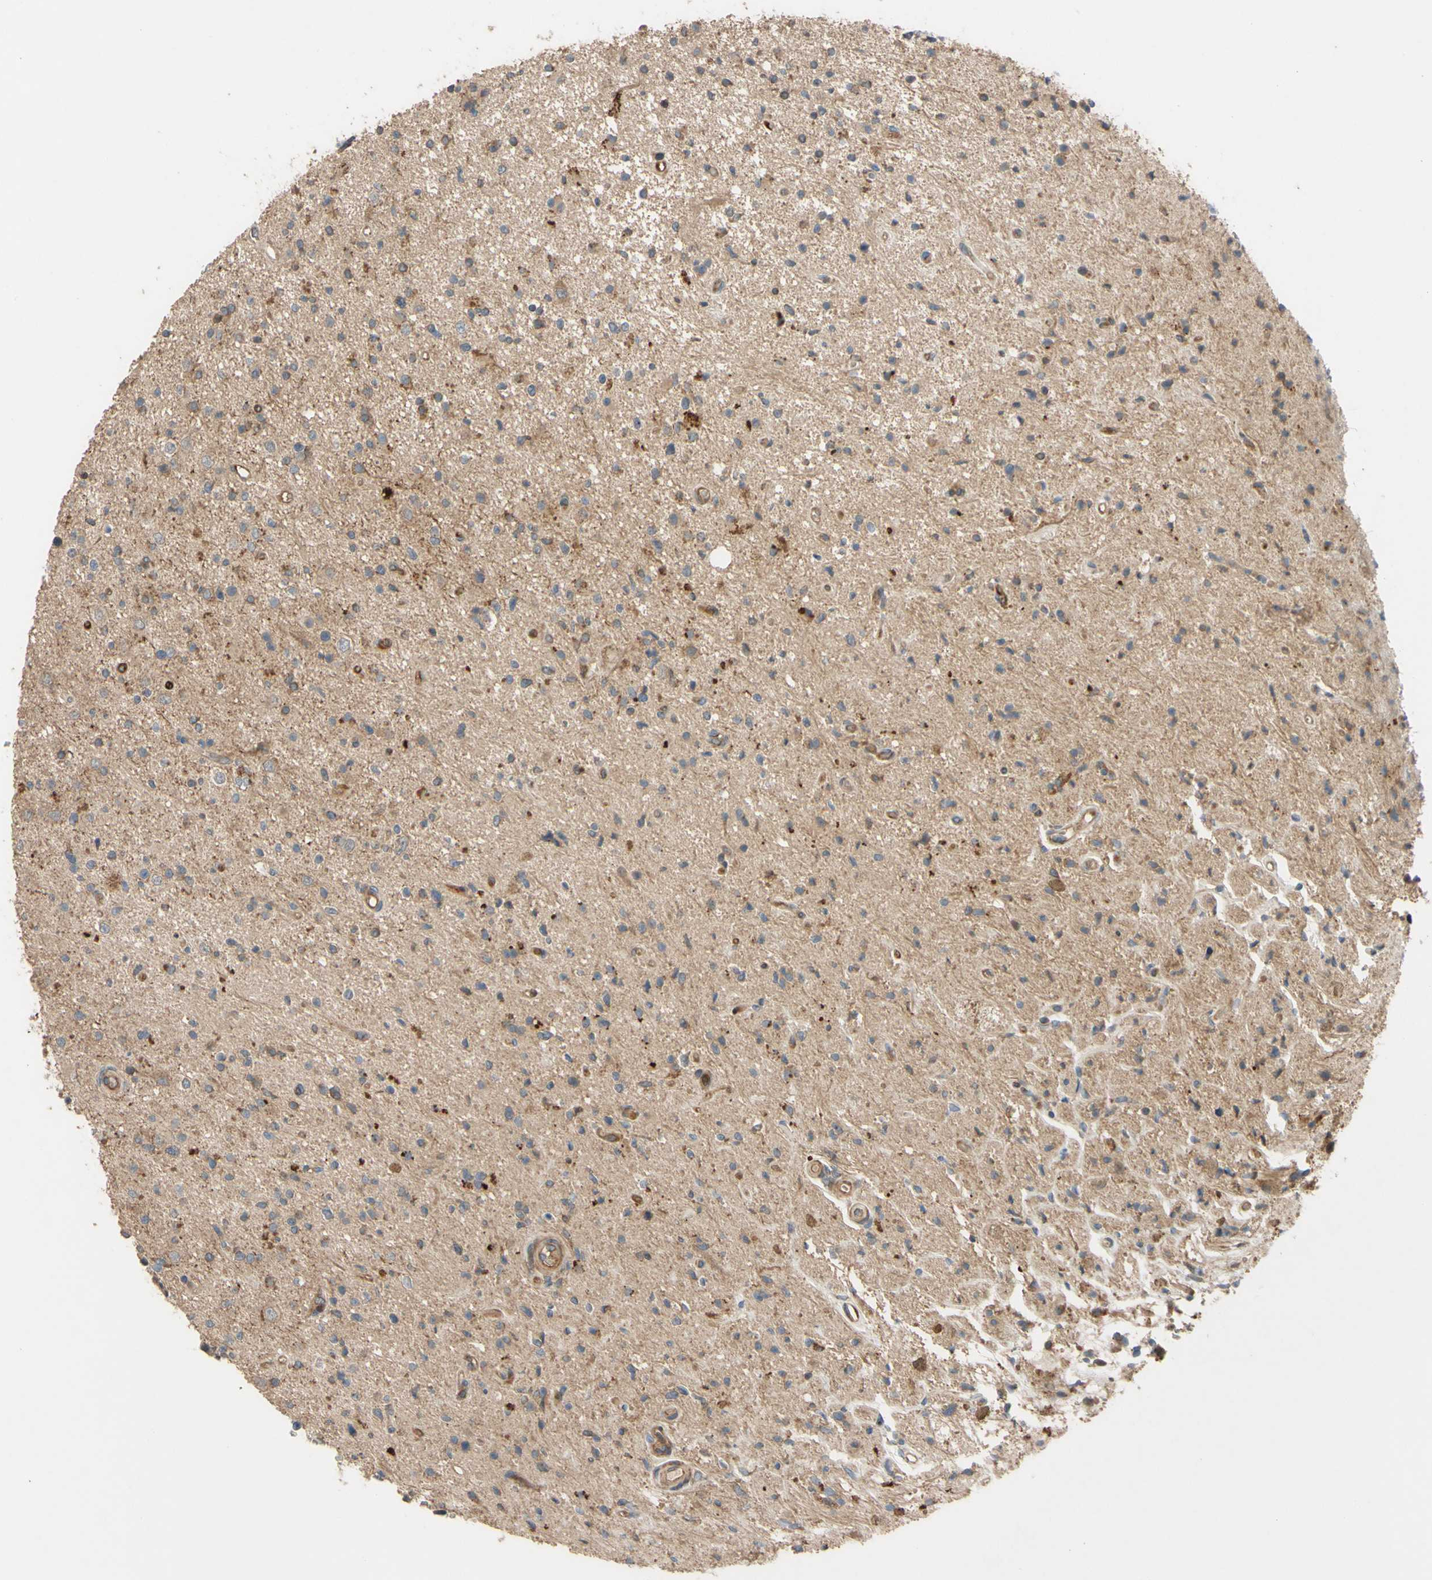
{"staining": {"intensity": "moderate", "quantity": "<25%", "location": "cytoplasmic/membranous"}, "tissue": "glioma", "cell_type": "Tumor cells", "image_type": "cancer", "snomed": [{"axis": "morphology", "description": "Glioma, malignant, High grade"}, {"axis": "topography", "description": "Brain"}], "caption": "This photomicrograph displays immunohistochemistry (IHC) staining of human glioma, with low moderate cytoplasmic/membranous expression in approximately <25% of tumor cells.", "gene": "SPTLC1", "patient": {"sex": "male", "age": 33}}